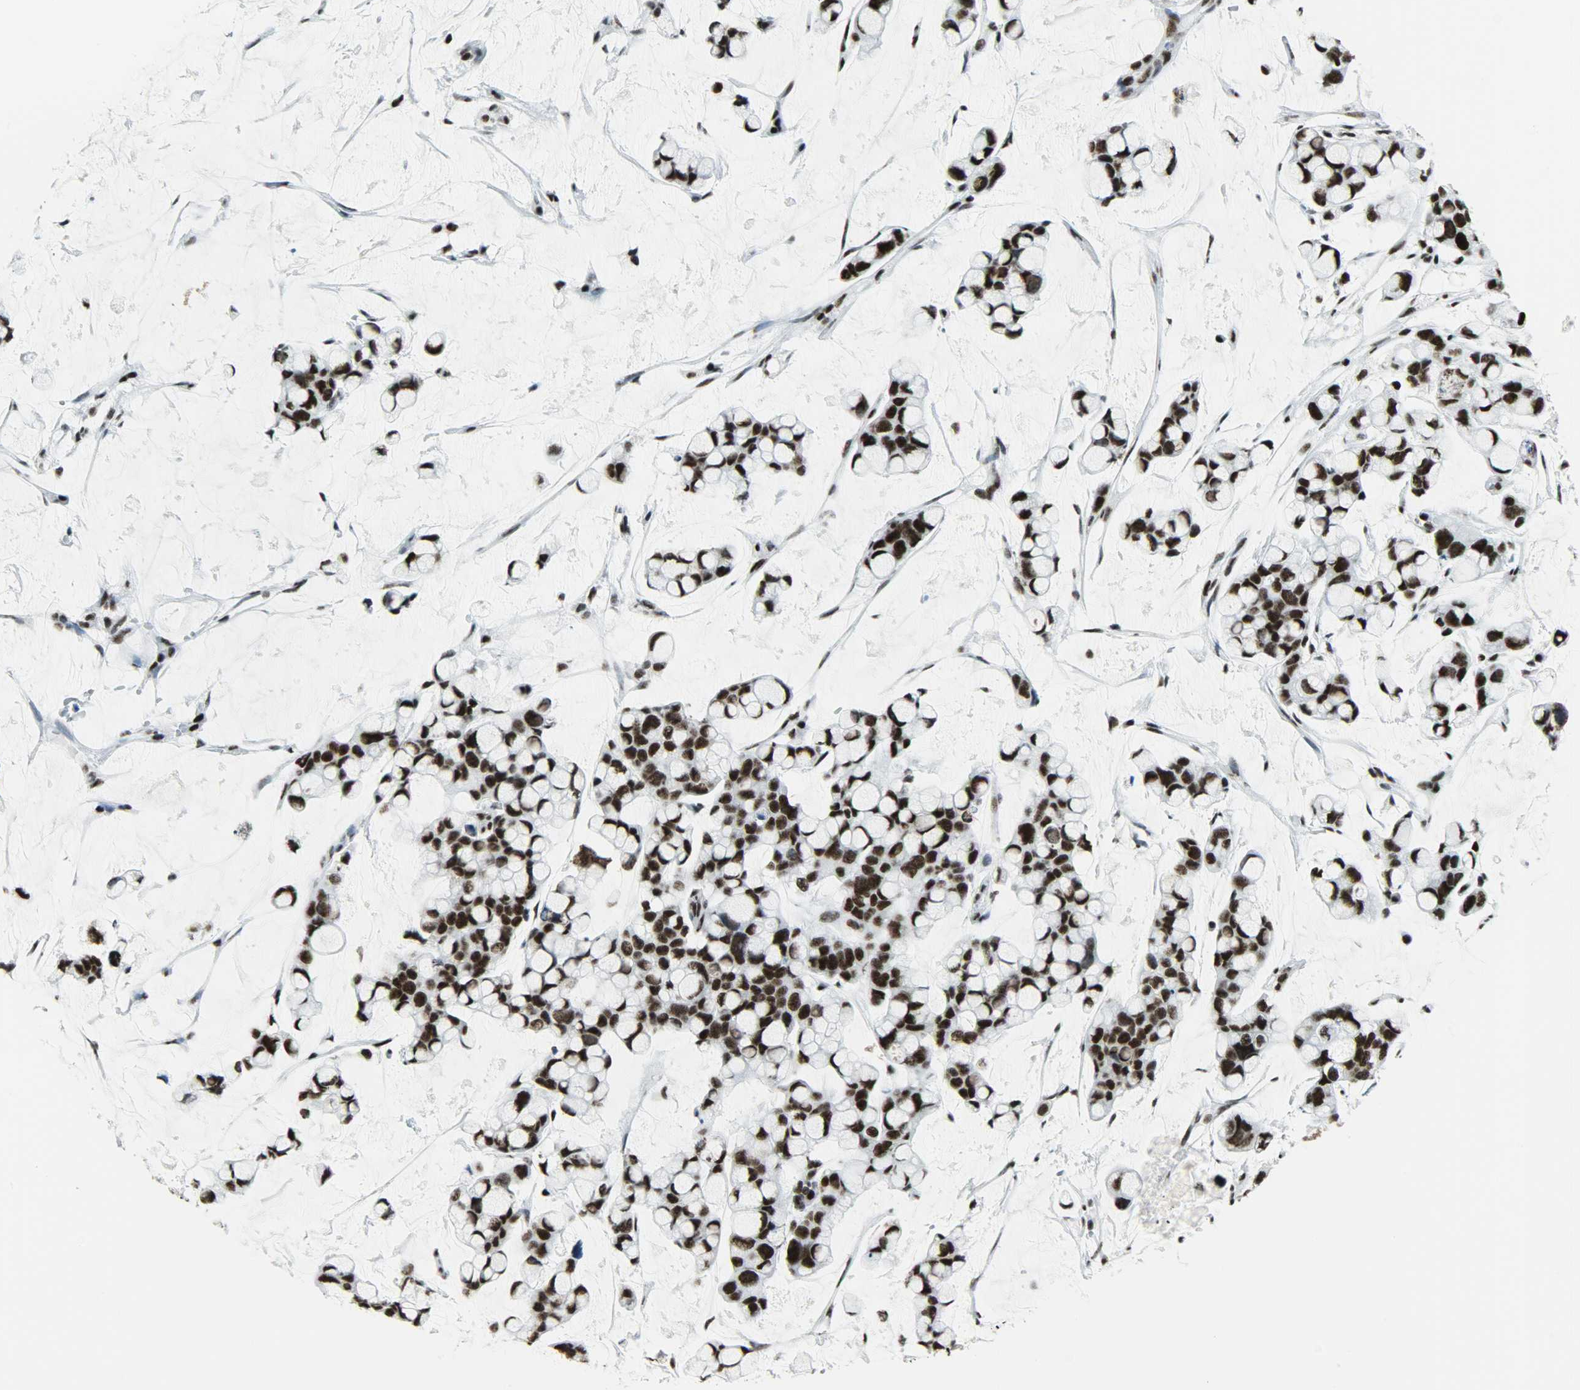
{"staining": {"intensity": "strong", "quantity": ">75%", "location": "nuclear"}, "tissue": "stomach cancer", "cell_type": "Tumor cells", "image_type": "cancer", "snomed": [{"axis": "morphology", "description": "Adenocarcinoma, NOS"}, {"axis": "topography", "description": "Stomach, lower"}], "caption": "This histopathology image reveals IHC staining of human stomach cancer (adenocarcinoma), with high strong nuclear expression in approximately >75% of tumor cells.", "gene": "SNRPA", "patient": {"sex": "male", "age": 84}}